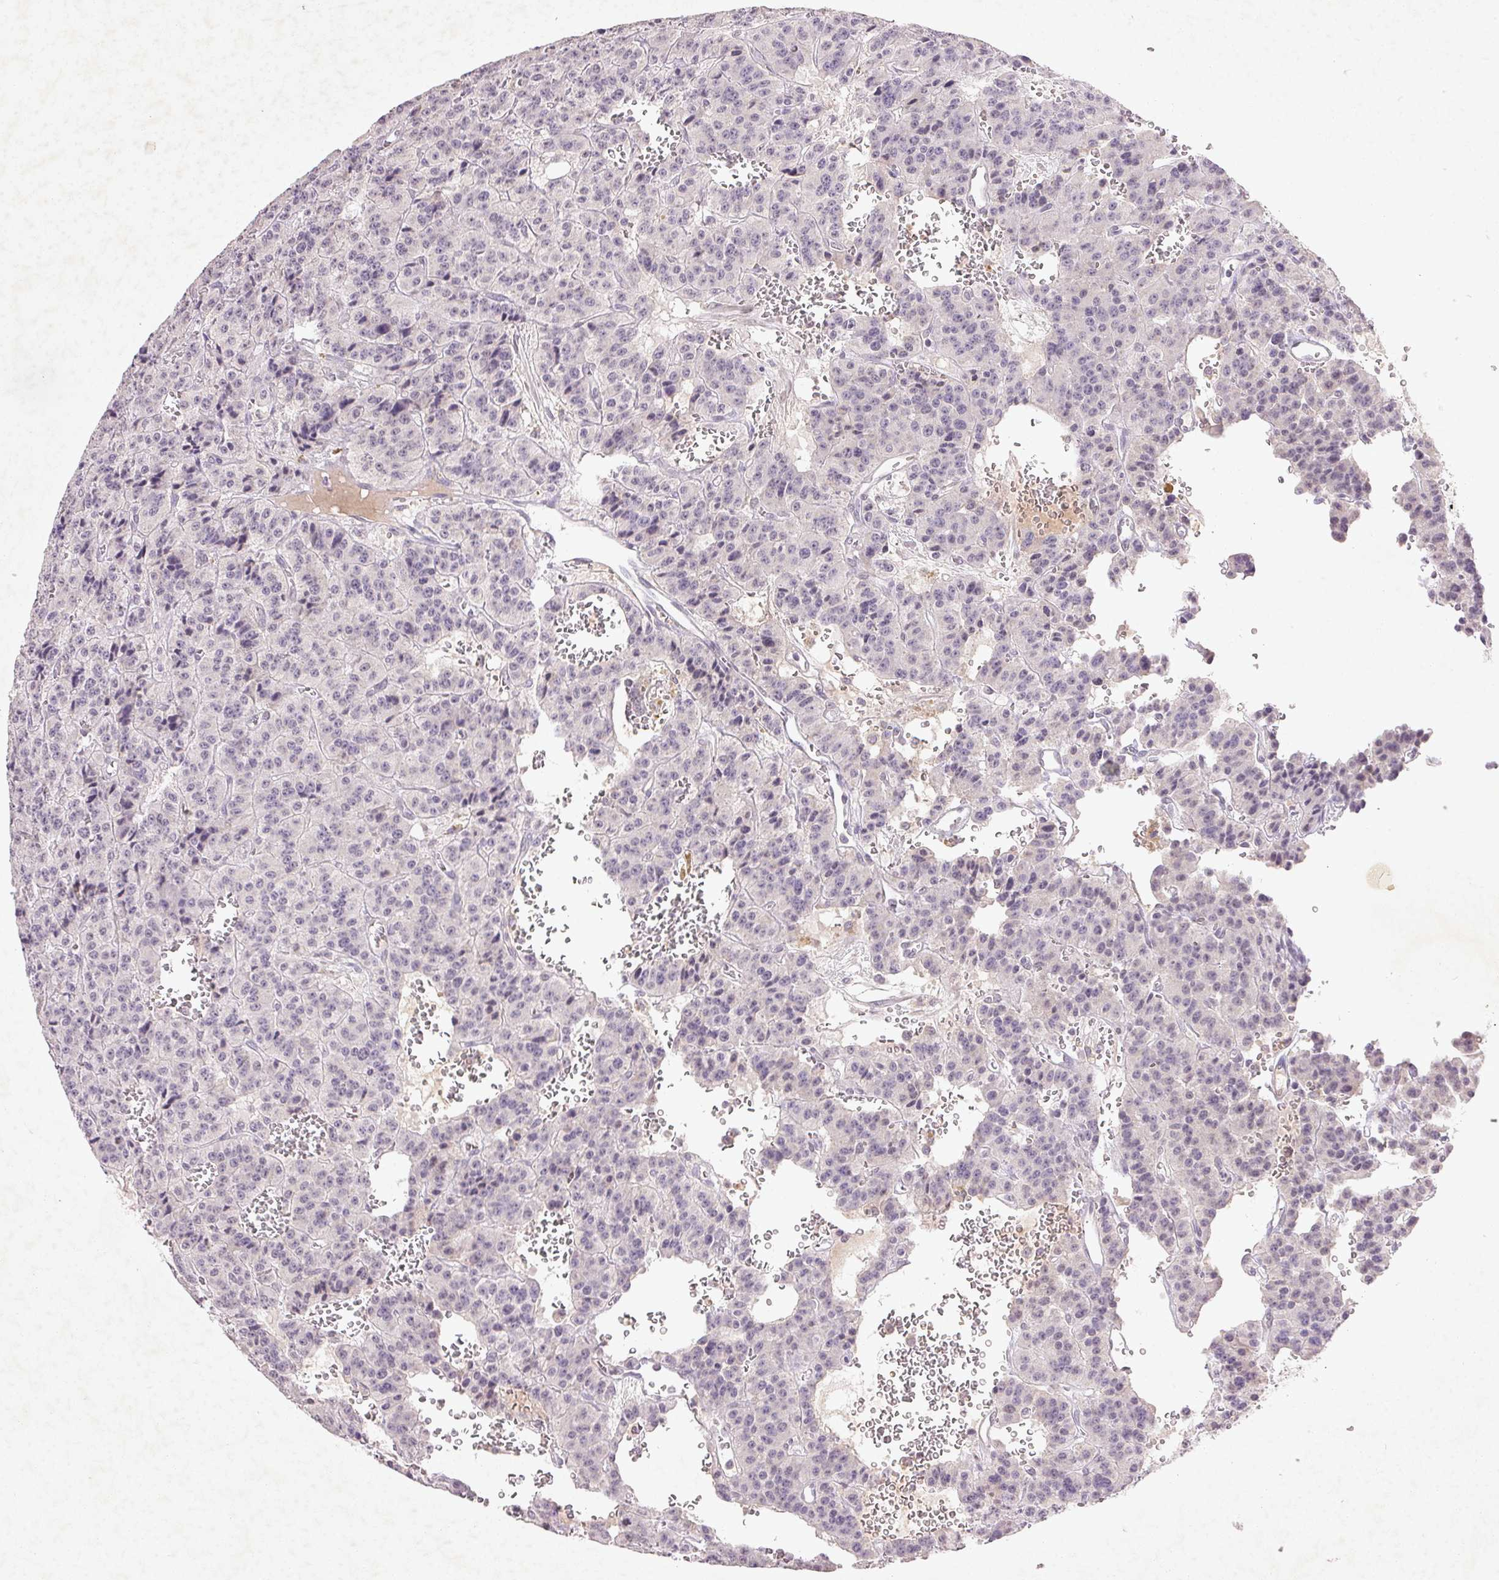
{"staining": {"intensity": "negative", "quantity": "none", "location": "none"}, "tissue": "carcinoid", "cell_type": "Tumor cells", "image_type": "cancer", "snomed": [{"axis": "morphology", "description": "Carcinoid, malignant, NOS"}, {"axis": "topography", "description": "Lung"}], "caption": "This is a photomicrograph of immunohistochemistry (IHC) staining of carcinoid (malignant), which shows no staining in tumor cells.", "gene": "FAM168B", "patient": {"sex": "female", "age": 71}}